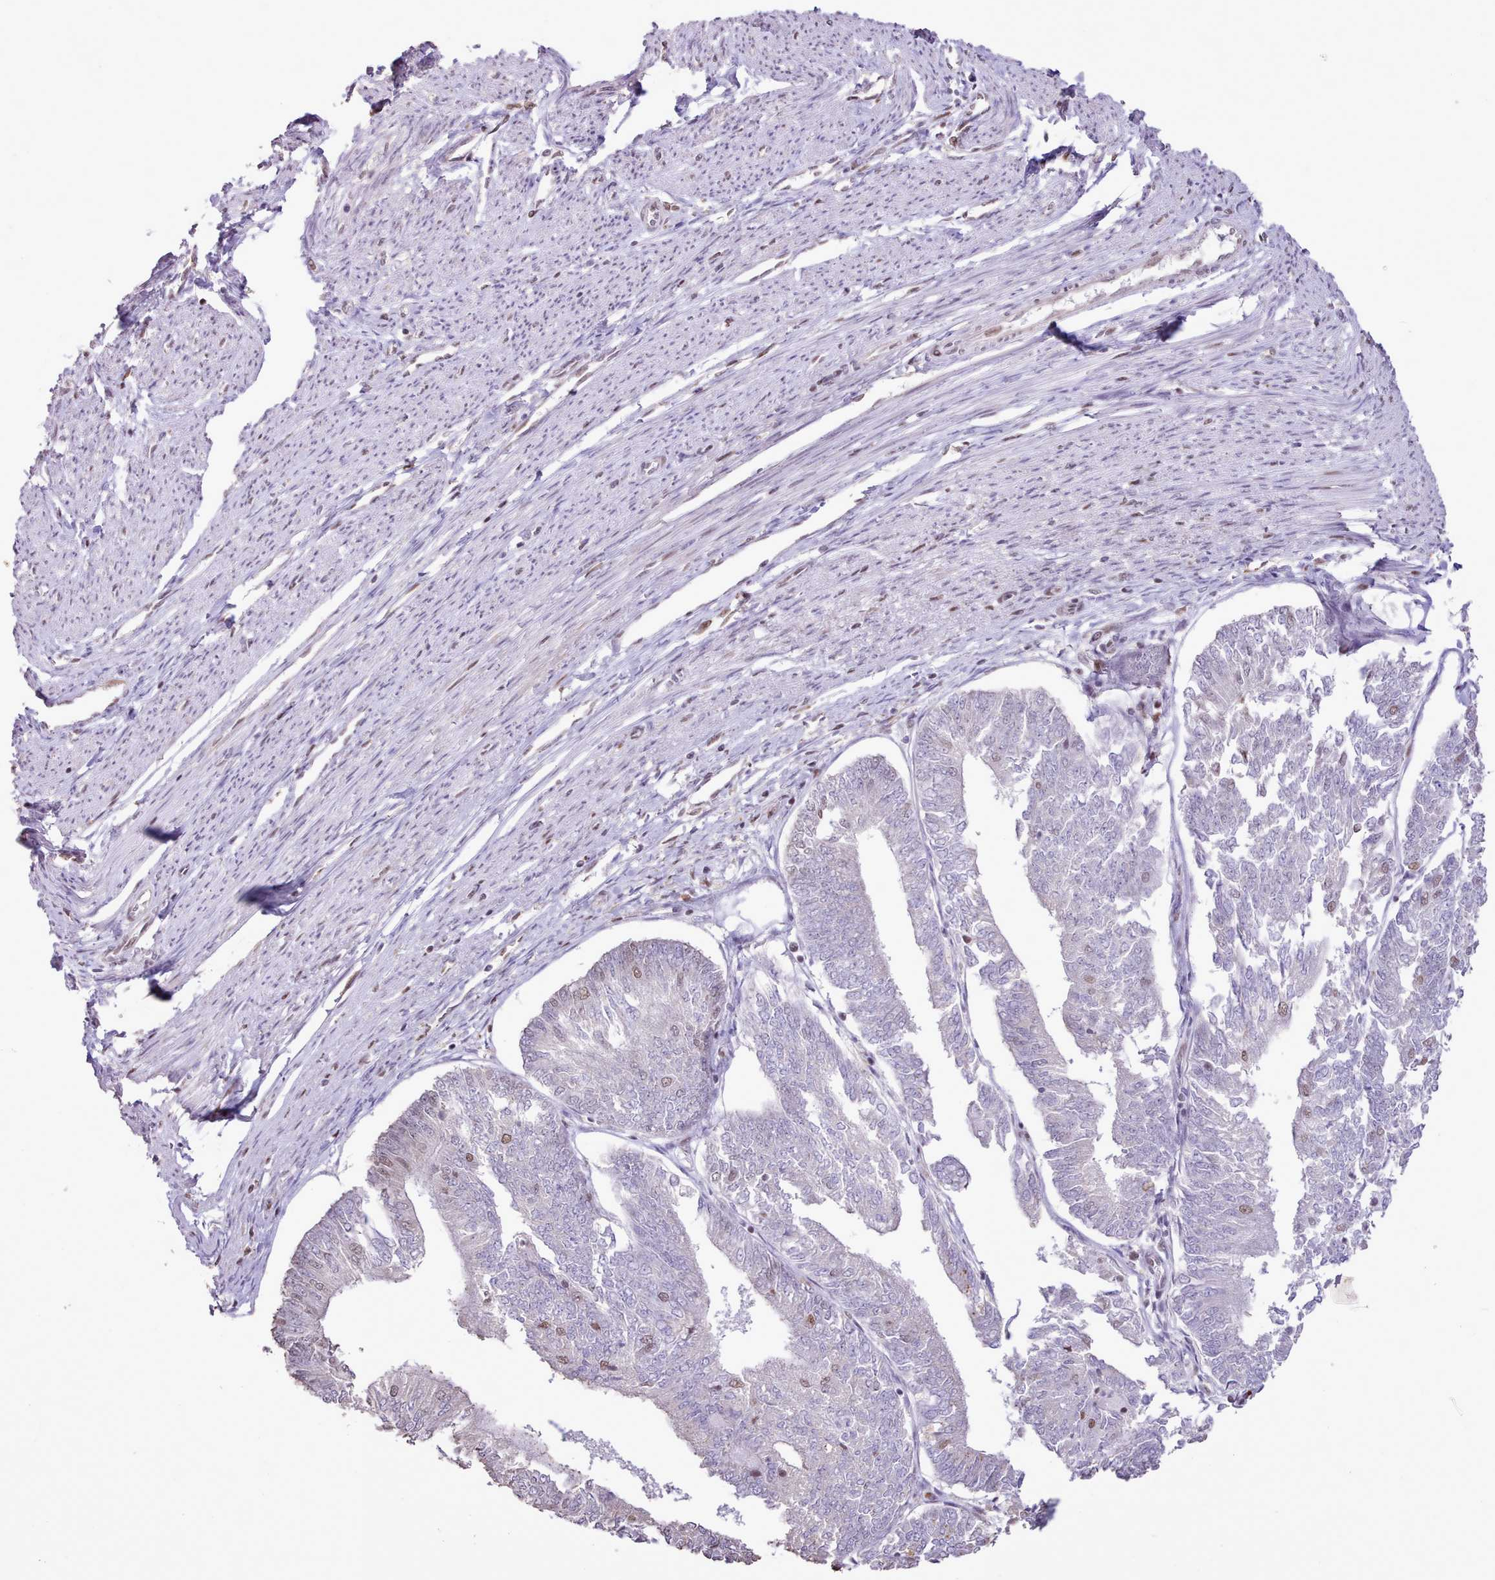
{"staining": {"intensity": "moderate", "quantity": "<25%", "location": "nuclear"}, "tissue": "endometrial cancer", "cell_type": "Tumor cells", "image_type": "cancer", "snomed": [{"axis": "morphology", "description": "Adenocarcinoma, NOS"}, {"axis": "topography", "description": "Endometrium"}], "caption": "This image displays immunohistochemistry (IHC) staining of human endometrial cancer (adenocarcinoma), with low moderate nuclear positivity in about <25% of tumor cells.", "gene": "TAF15", "patient": {"sex": "female", "age": 58}}